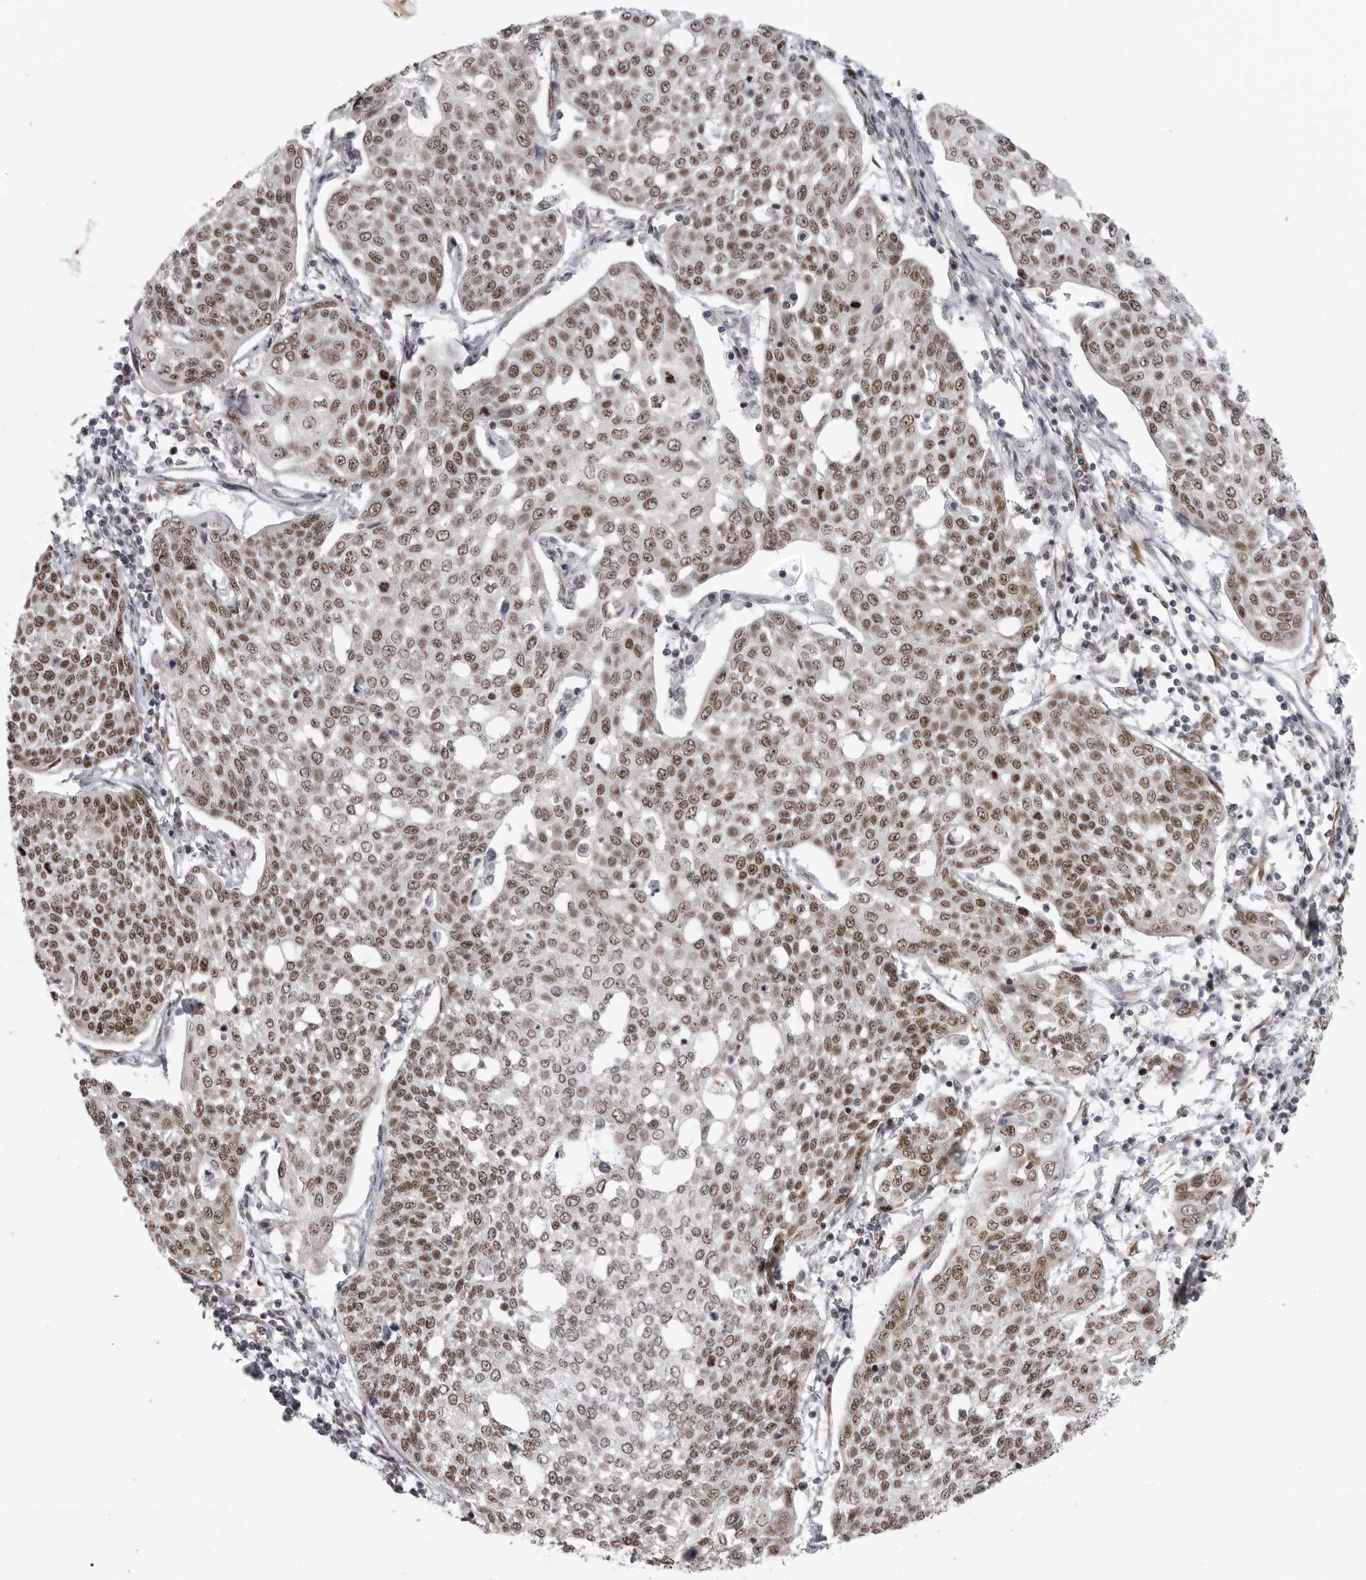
{"staining": {"intensity": "moderate", "quantity": ">75%", "location": "nuclear"}, "tissue": "cervical cancer", "cell_type": "Tumor cells", "image_type": "cancer", "snomed": [{"axis": "morphology", "description": "Squamous cell carcinoma, NOS"}, {"axis": "topography", "description": "Cervix"}], "caption": "About >75% of tumor cells in human cervical cancer show moderate nuclear protein positivity as visualized by brown immunohistochemical staining.", "gene": "PRDM10", "patient": {"sex": "female", "age": 34}}